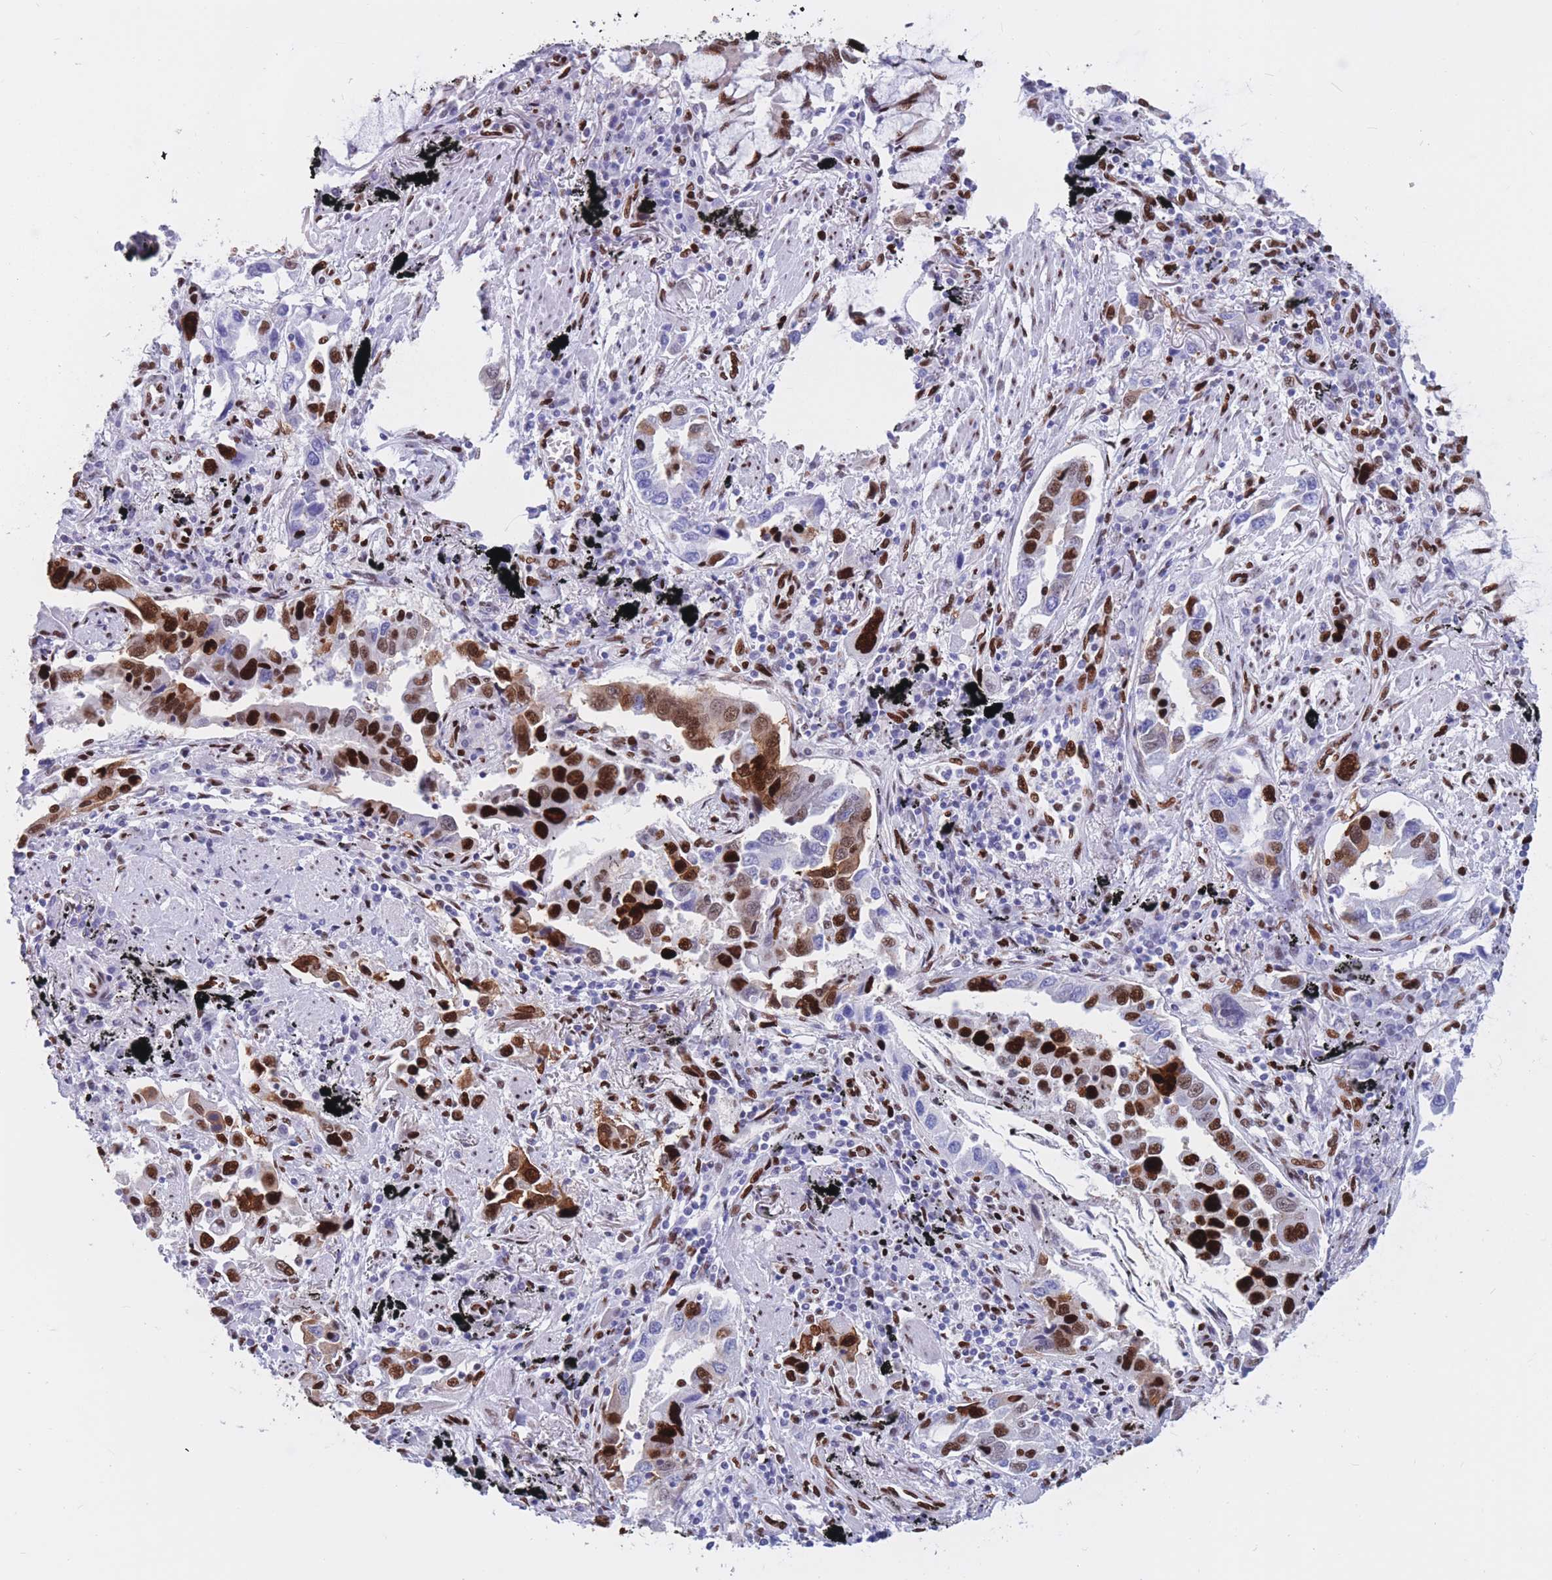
{"staining": {"intensity": "strong", "quantity": "25%-75%", "location": "nuclear"}, "tissue": "lung cancer", "cell_type": "Tumor cells", "image_type": "cancer", "snomed": [{"axis": "morphology", "description": "Adenocarcinoma, NOS"}, {"axis": "topography", "description": "Lung"}], "caption": "Adenocarcinoma (lung) tissue exhibits strong nuclear positivity in approximately 25%-75% of tumor cells, visualized by immunohistochemistry.", "gene": "NASP", "patient": {"sex": "male", "age": 67}}